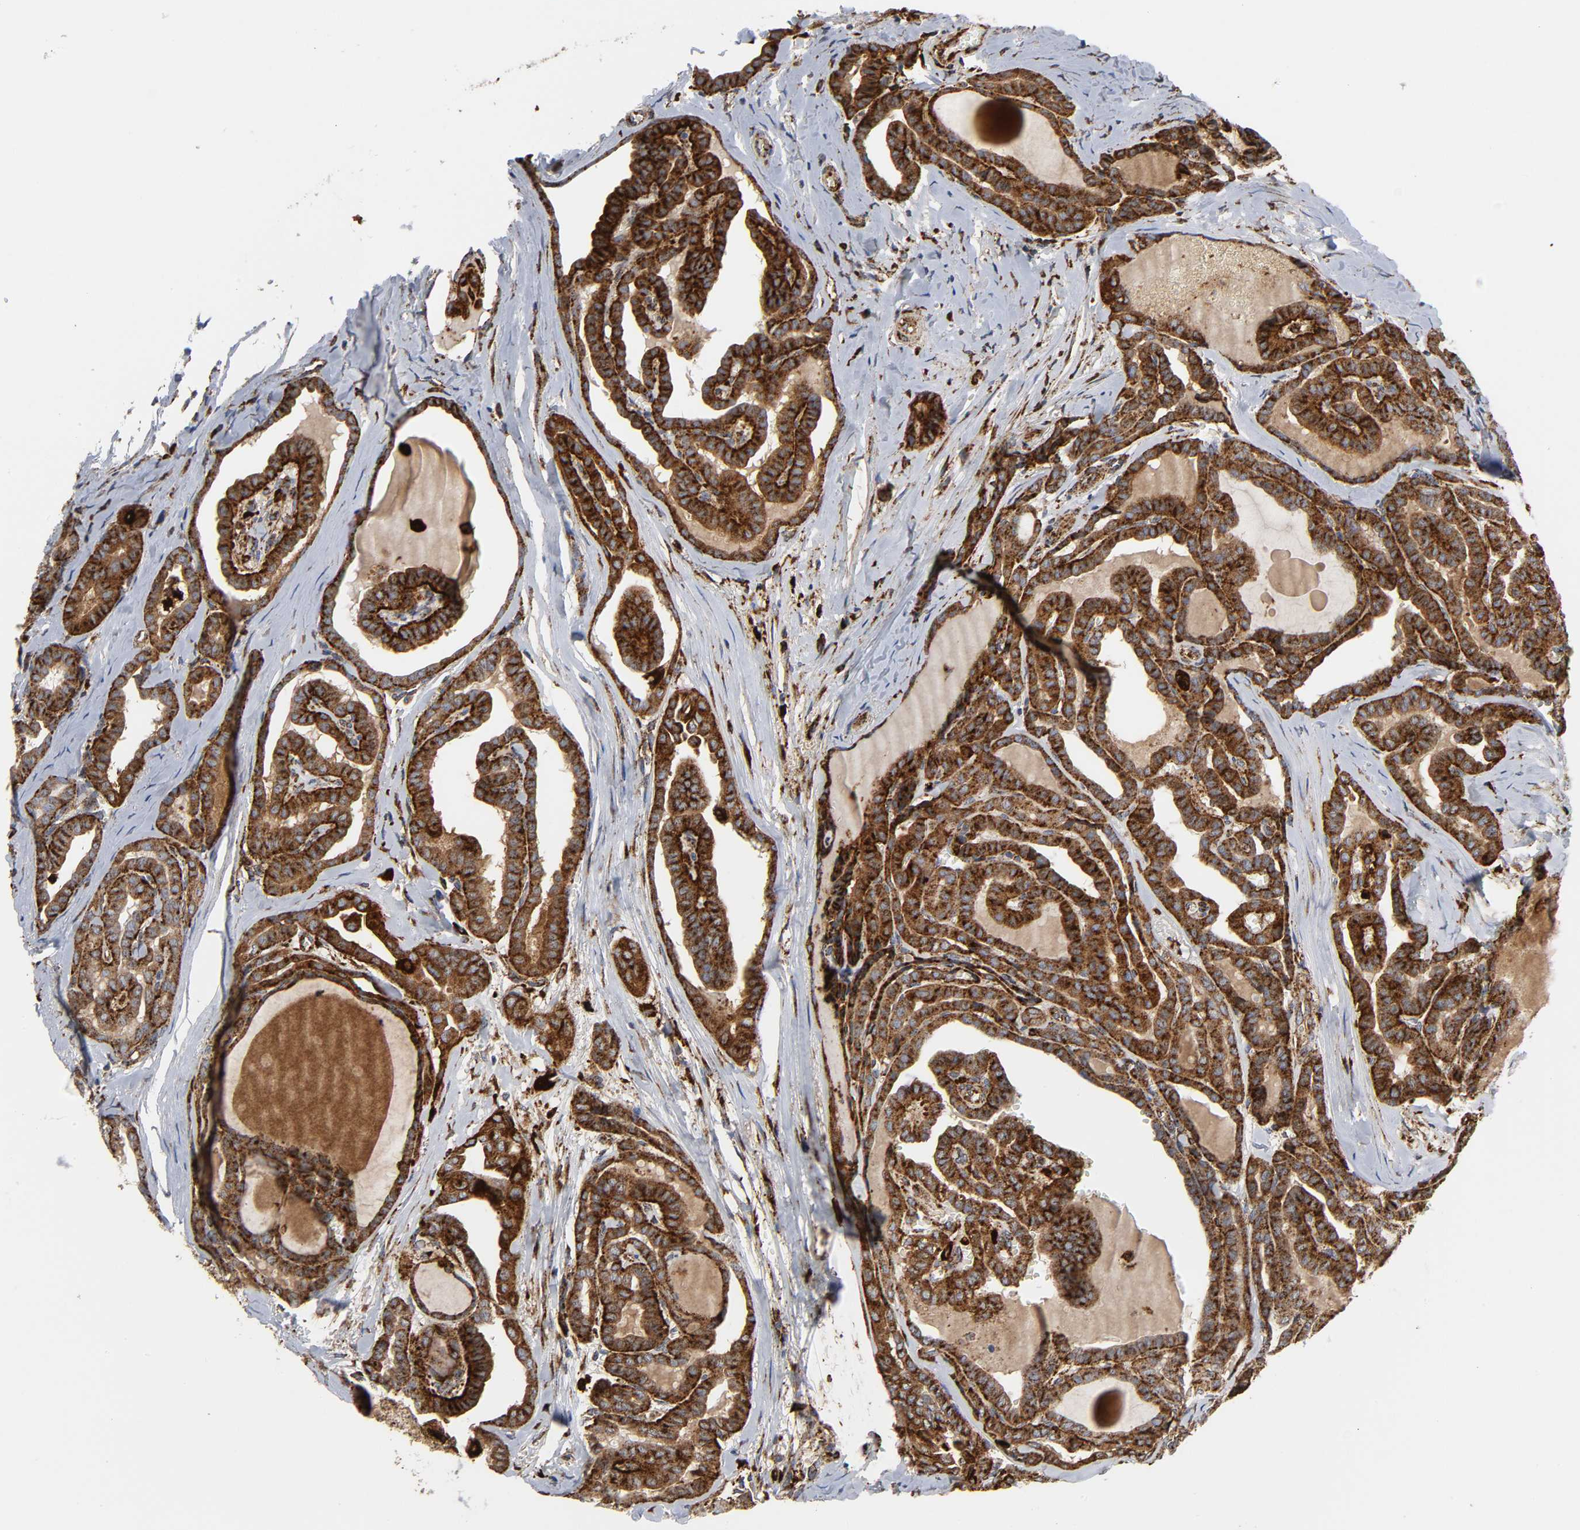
{"staining": {"intensity": "strong", "quantity": ">75%", "location": "cytoplasmic/membranous"}, "tissue": "thyroid cancer", "cell_type": "Tumor cells", "image_type": "cancer", "snomed": [{"axis": "morphology", "description": "Carcinoma, NOS"}, {"axis": "topography", "description": "Thyroid gland"}], "caption": "Brown immunohistochemical staining in human thyroid cancer displays strong cytoplasmic/membranous staining in about >75% of tumor cells.", "gene": "PSAP", "patient": {"sex": "female", "age": 91}}